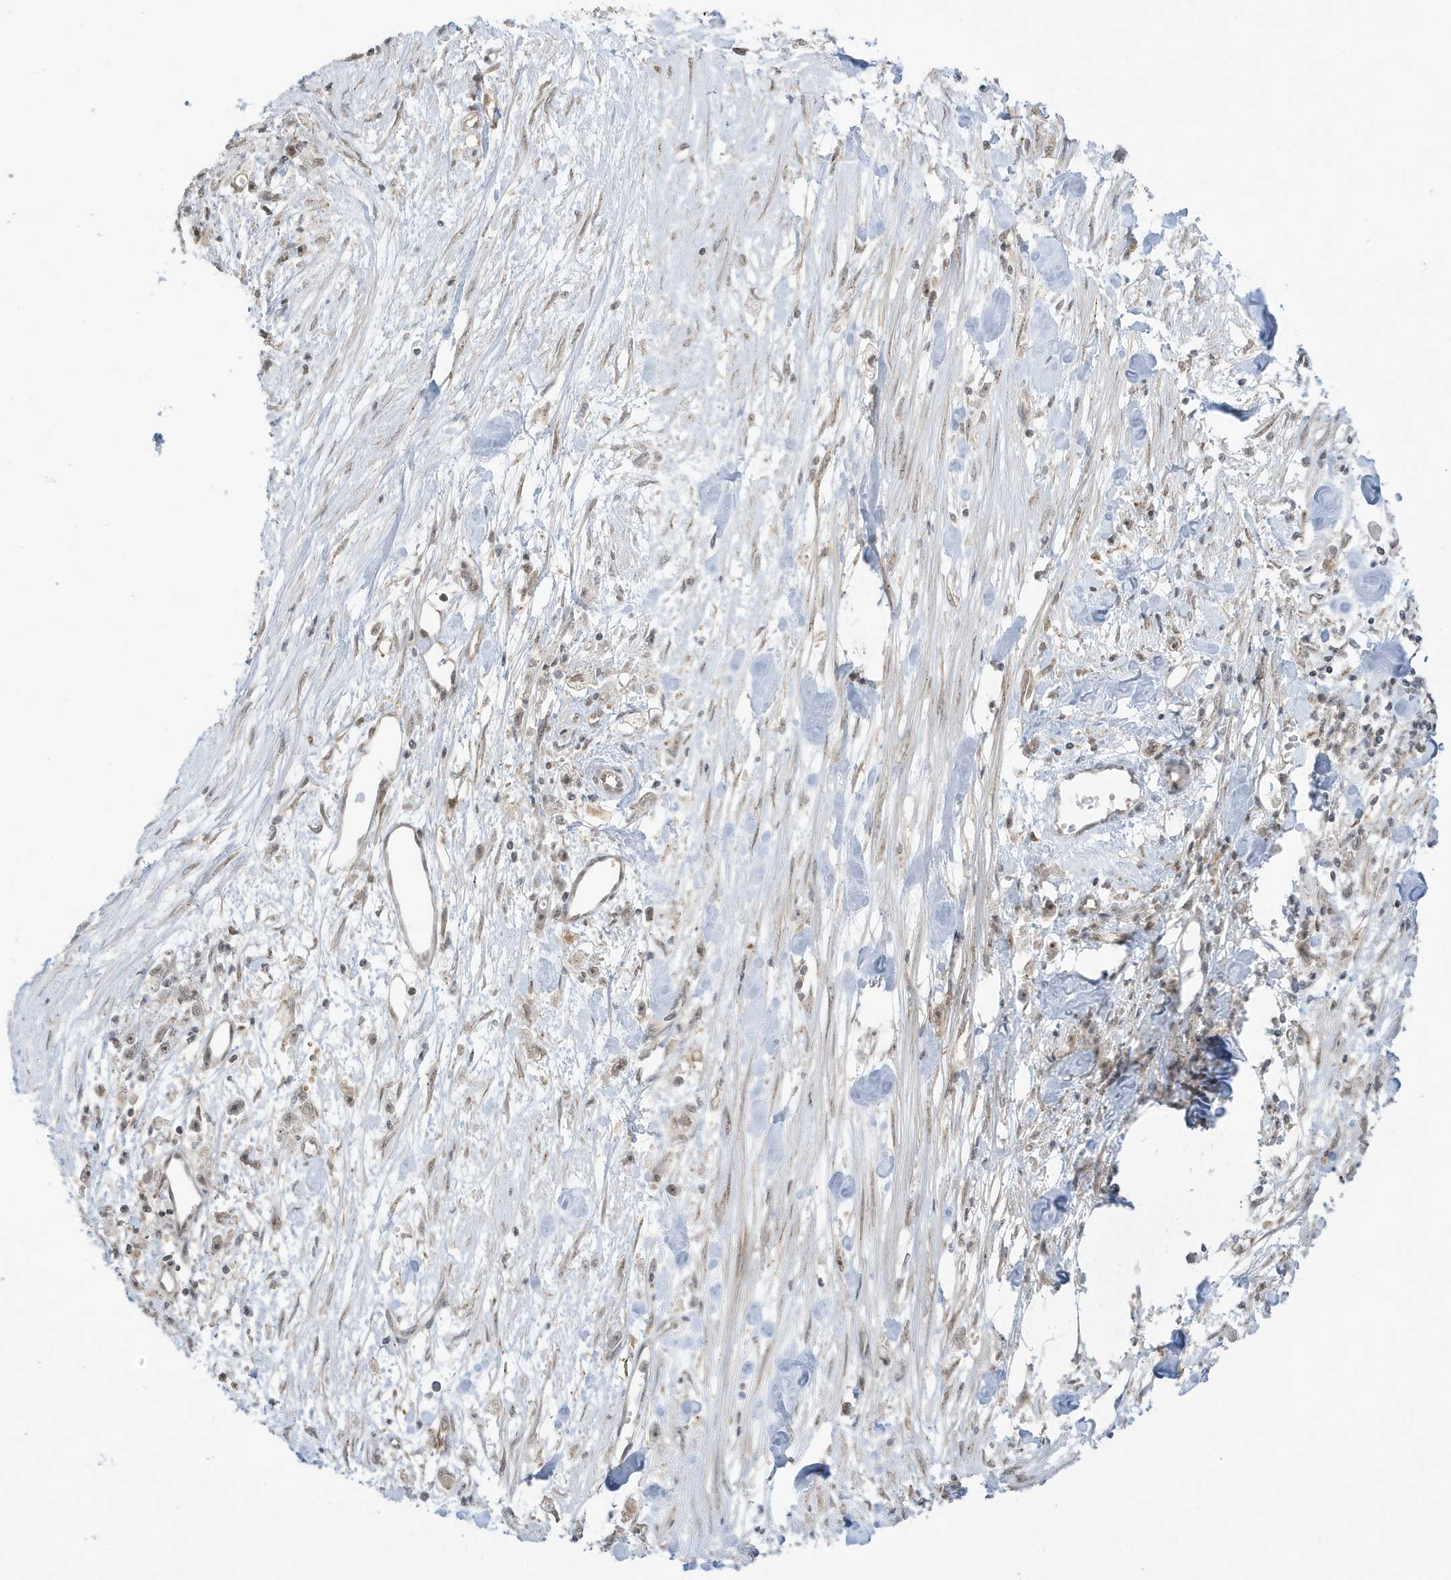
{"staining": {"intensity": "weak", "quantity": ">75%", "location": "nuclear"}, "tissue": "stomach cancer", "cell_type": "Tumor cells", "image_type": "cancer", "snomed": [{"axis": "morphology", "description": "Adenocarcinoma, NOS"}, {"axis": "topography", "description": "Stomach"}], "caption": "Immunohistochemistry (IHC) staining of stomach adenocarcinoma, which displays low levels of weak nuclear staining in about >75% of tumor cells indicating weak nuclear protein positivity. The staining was performed using DAB (brown) for protein detection and nuclei were counterstained in hematoxylin (blue).", "gene": "TAB3", "patient": {"sex": "female", "age": 59}}